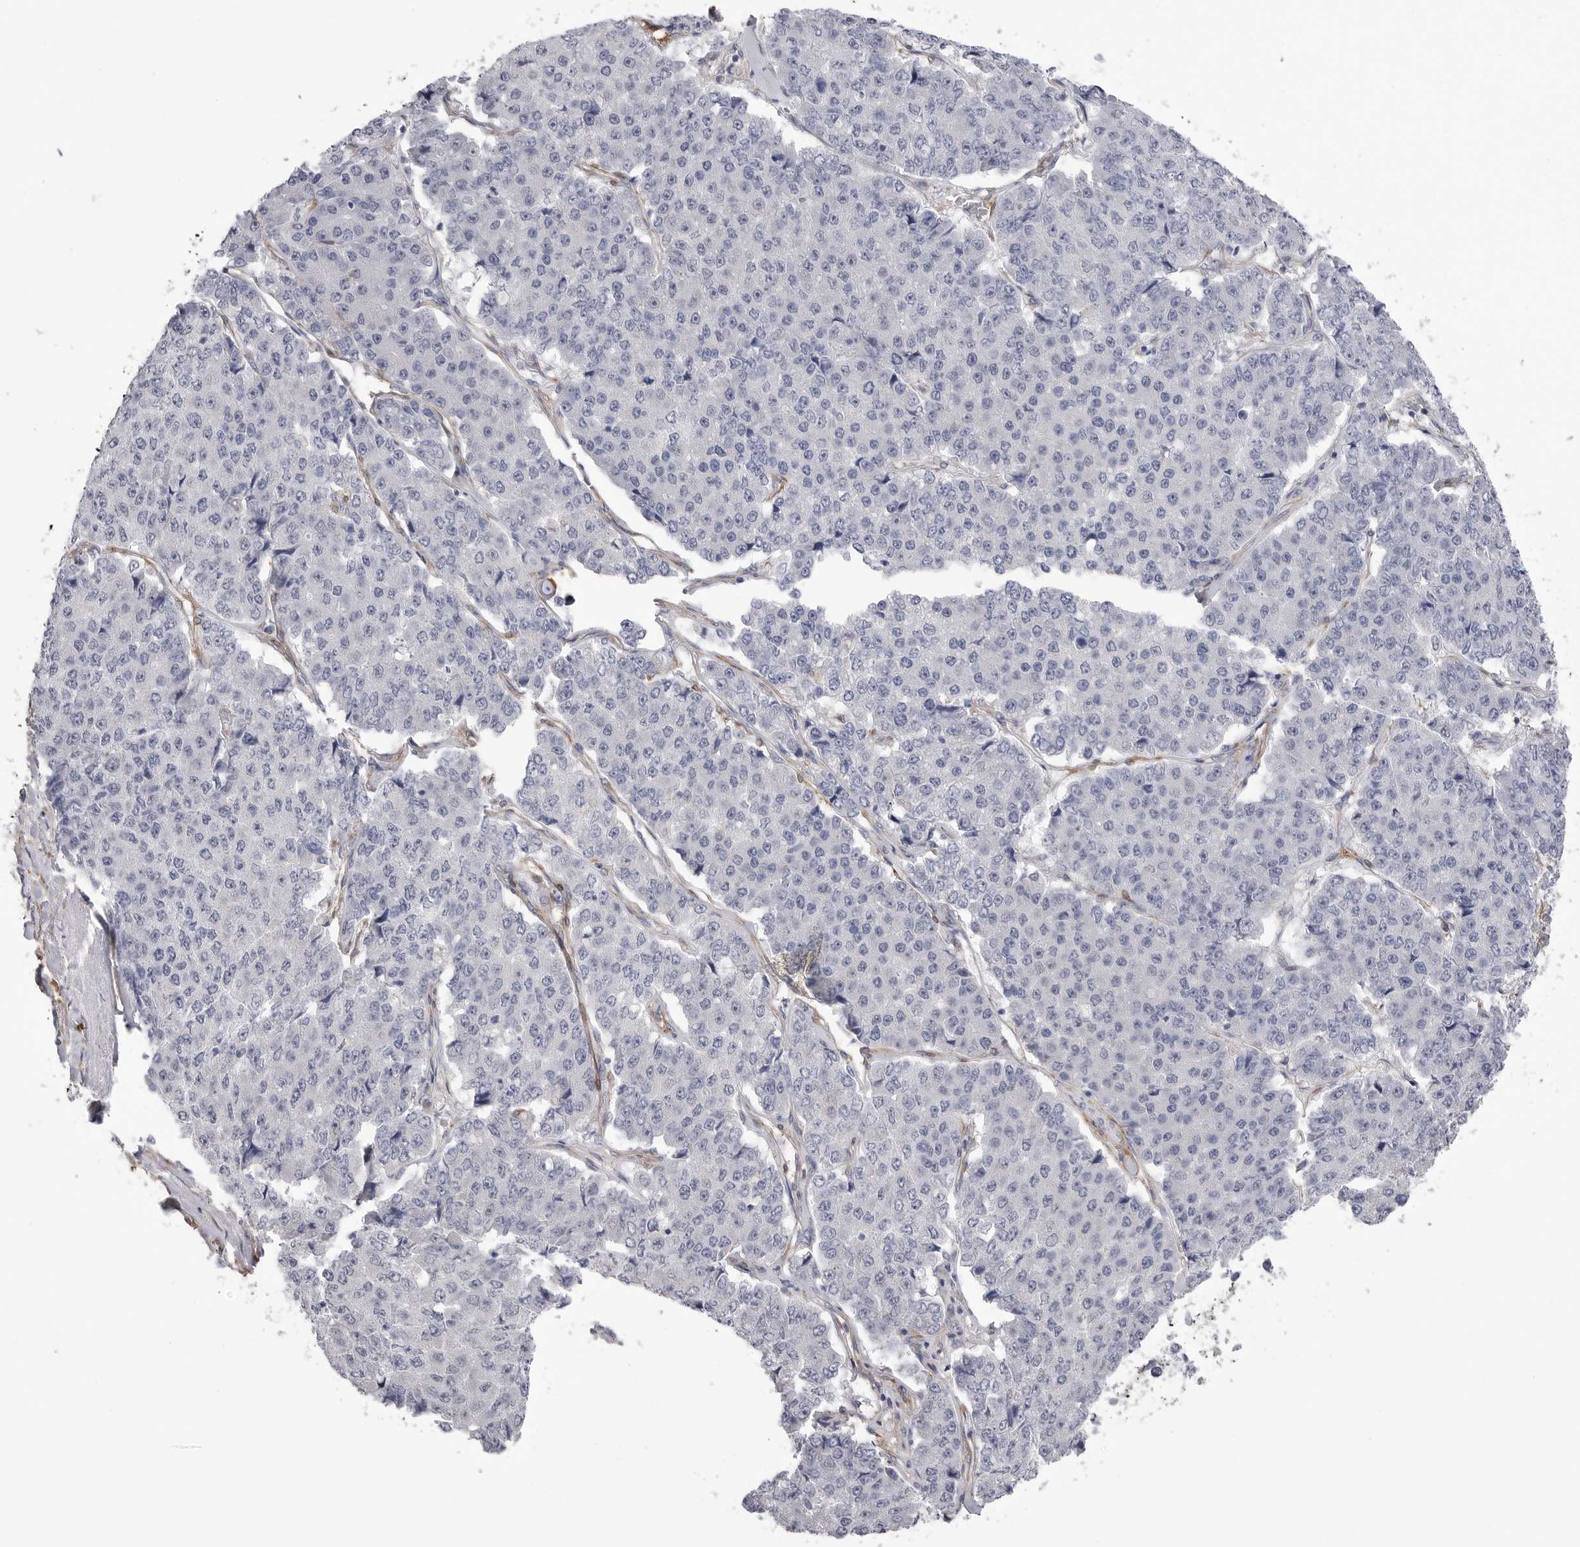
{"staining": {"intensity": "negative", "quantity": "none", "location": "none"}, "tissue": "pancreatic cancer", "cell_type": "Tumor cells", "image_type": "cancer", "snomed": [{"axis": "morphology", "description": "Adenocarcinoma, NOS"}, {"axis": "topography", "description": "Pancreas"}], "caption": "High power microscopy photomicrograph of an immunohistochemistry (IHC) image of pancreatic adenocarcinoma, revealing no significant staining in tumor cells.", "gene": "AKAP12", "patient": {"sex": "male", "age": 50}}